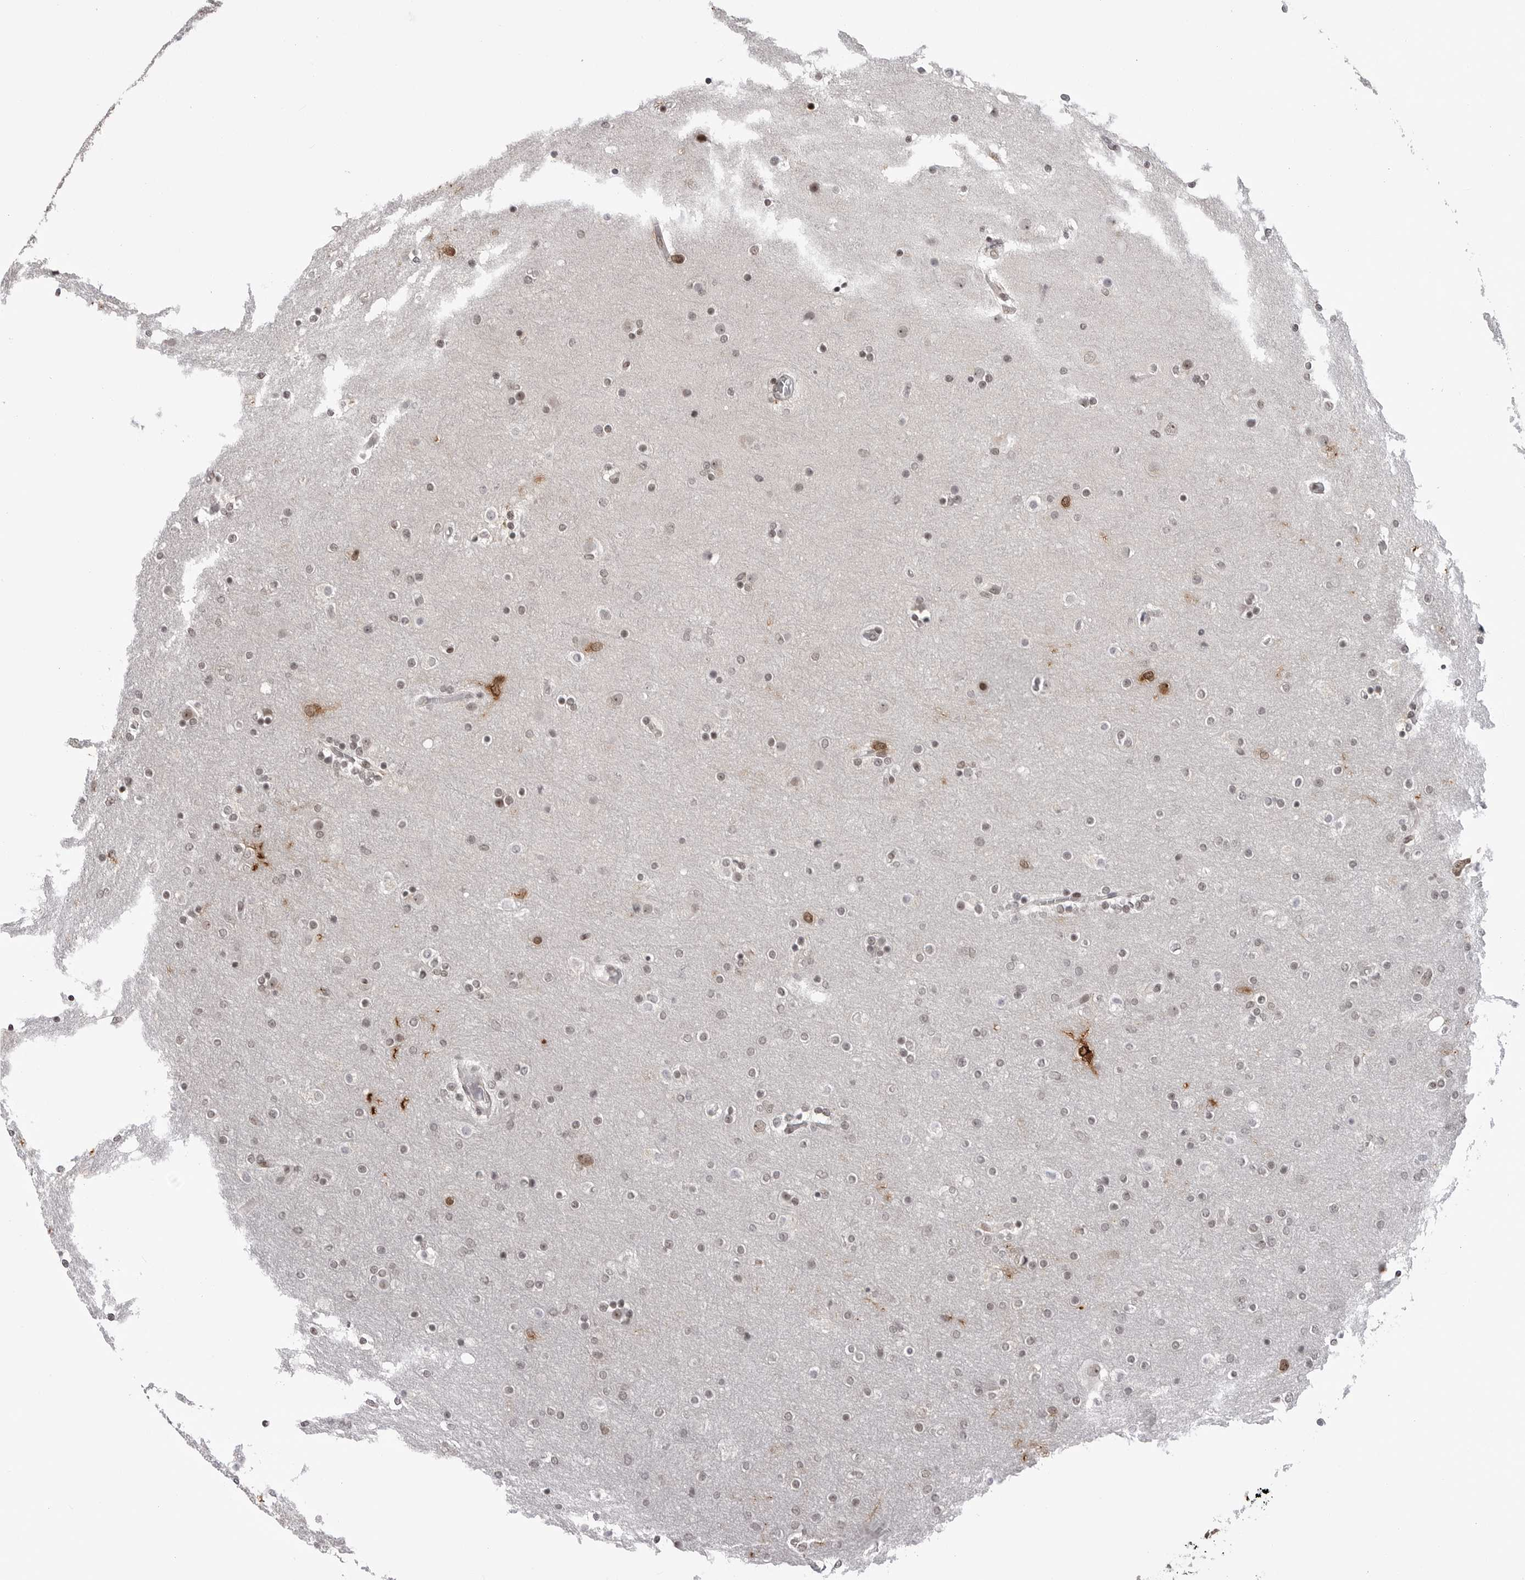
{"staining": {"intensity": "weak", "quantity": "25%-75%", "location": "nuclear"}, "tissue": "glioma", "cell_type": "Tumor cells", "image_type": "cancer", "snomed": [{"axis": "morphology", "description": "Glioma, malignant, High grade"}, {"axis": "topography", "description": "Cerebral cortex"}], "caption": "Immunohistochemical staining of human glioma exhibits low levels of weak nuclear protein expression in about 25%-75% of tumor cells.", "gene": "TRIM66", "patient": {"sex": "female", "age": 36}}